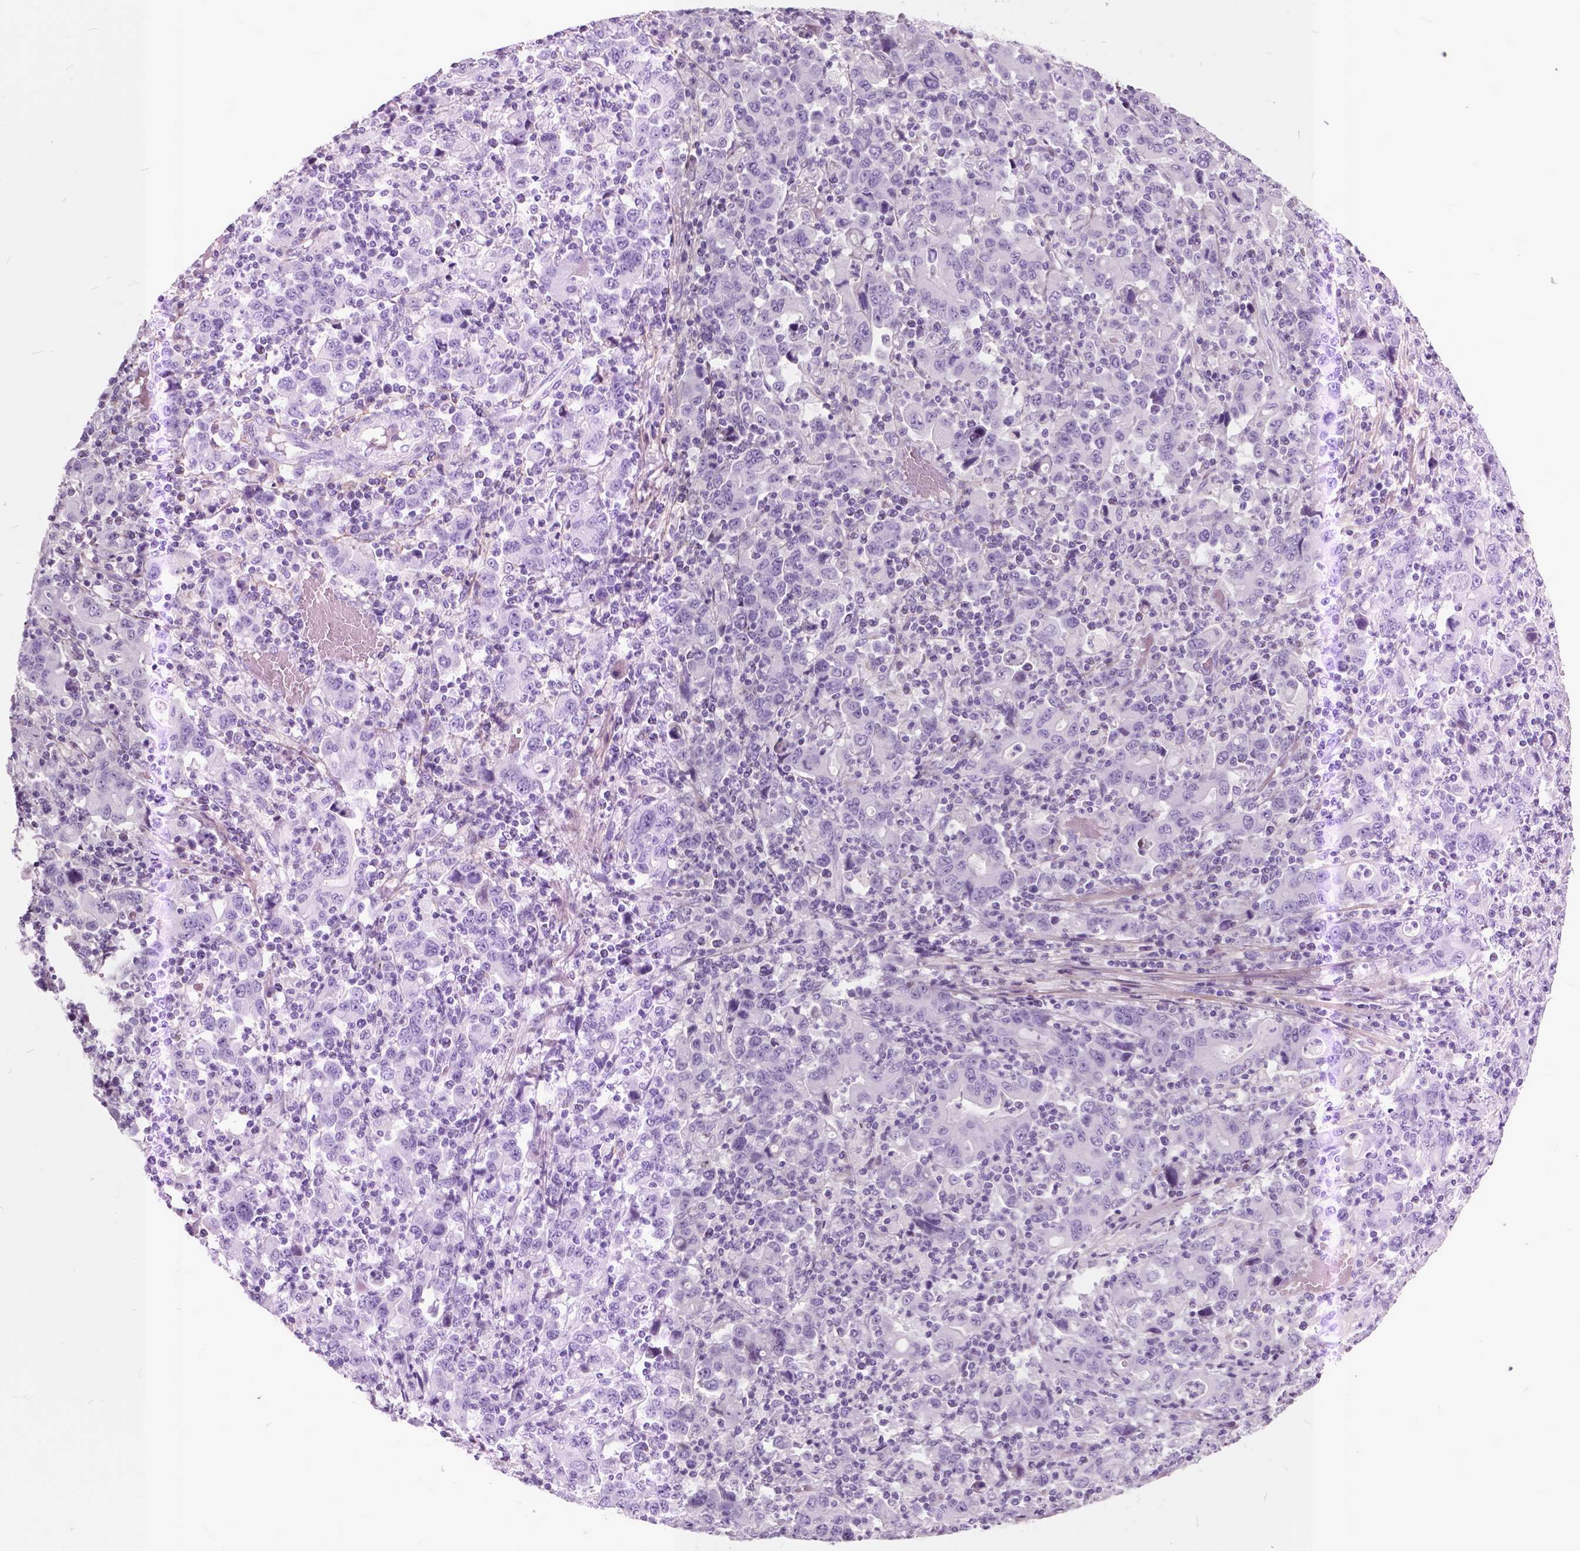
{"staining": {"intensity": "negative", "quantity": "none", "location": "none"}, "tissue": "stomach cancer", "cell_type": "Tumor cells", "image_type": "cancer", "snomed": [{"axis": "morphology", "description": "Adenocarcinoma, NOS"}, {"axis": "topography", "description": "Stomach, upper"}], "caption": "High power microscopy histopathology image of an immunohistochemistry micrograph of adenocarcinoma (stomach), revealing no significant staining in tumor cells.", "gene": "GDF9", "patient": {"sex": "male", "age": 69}}